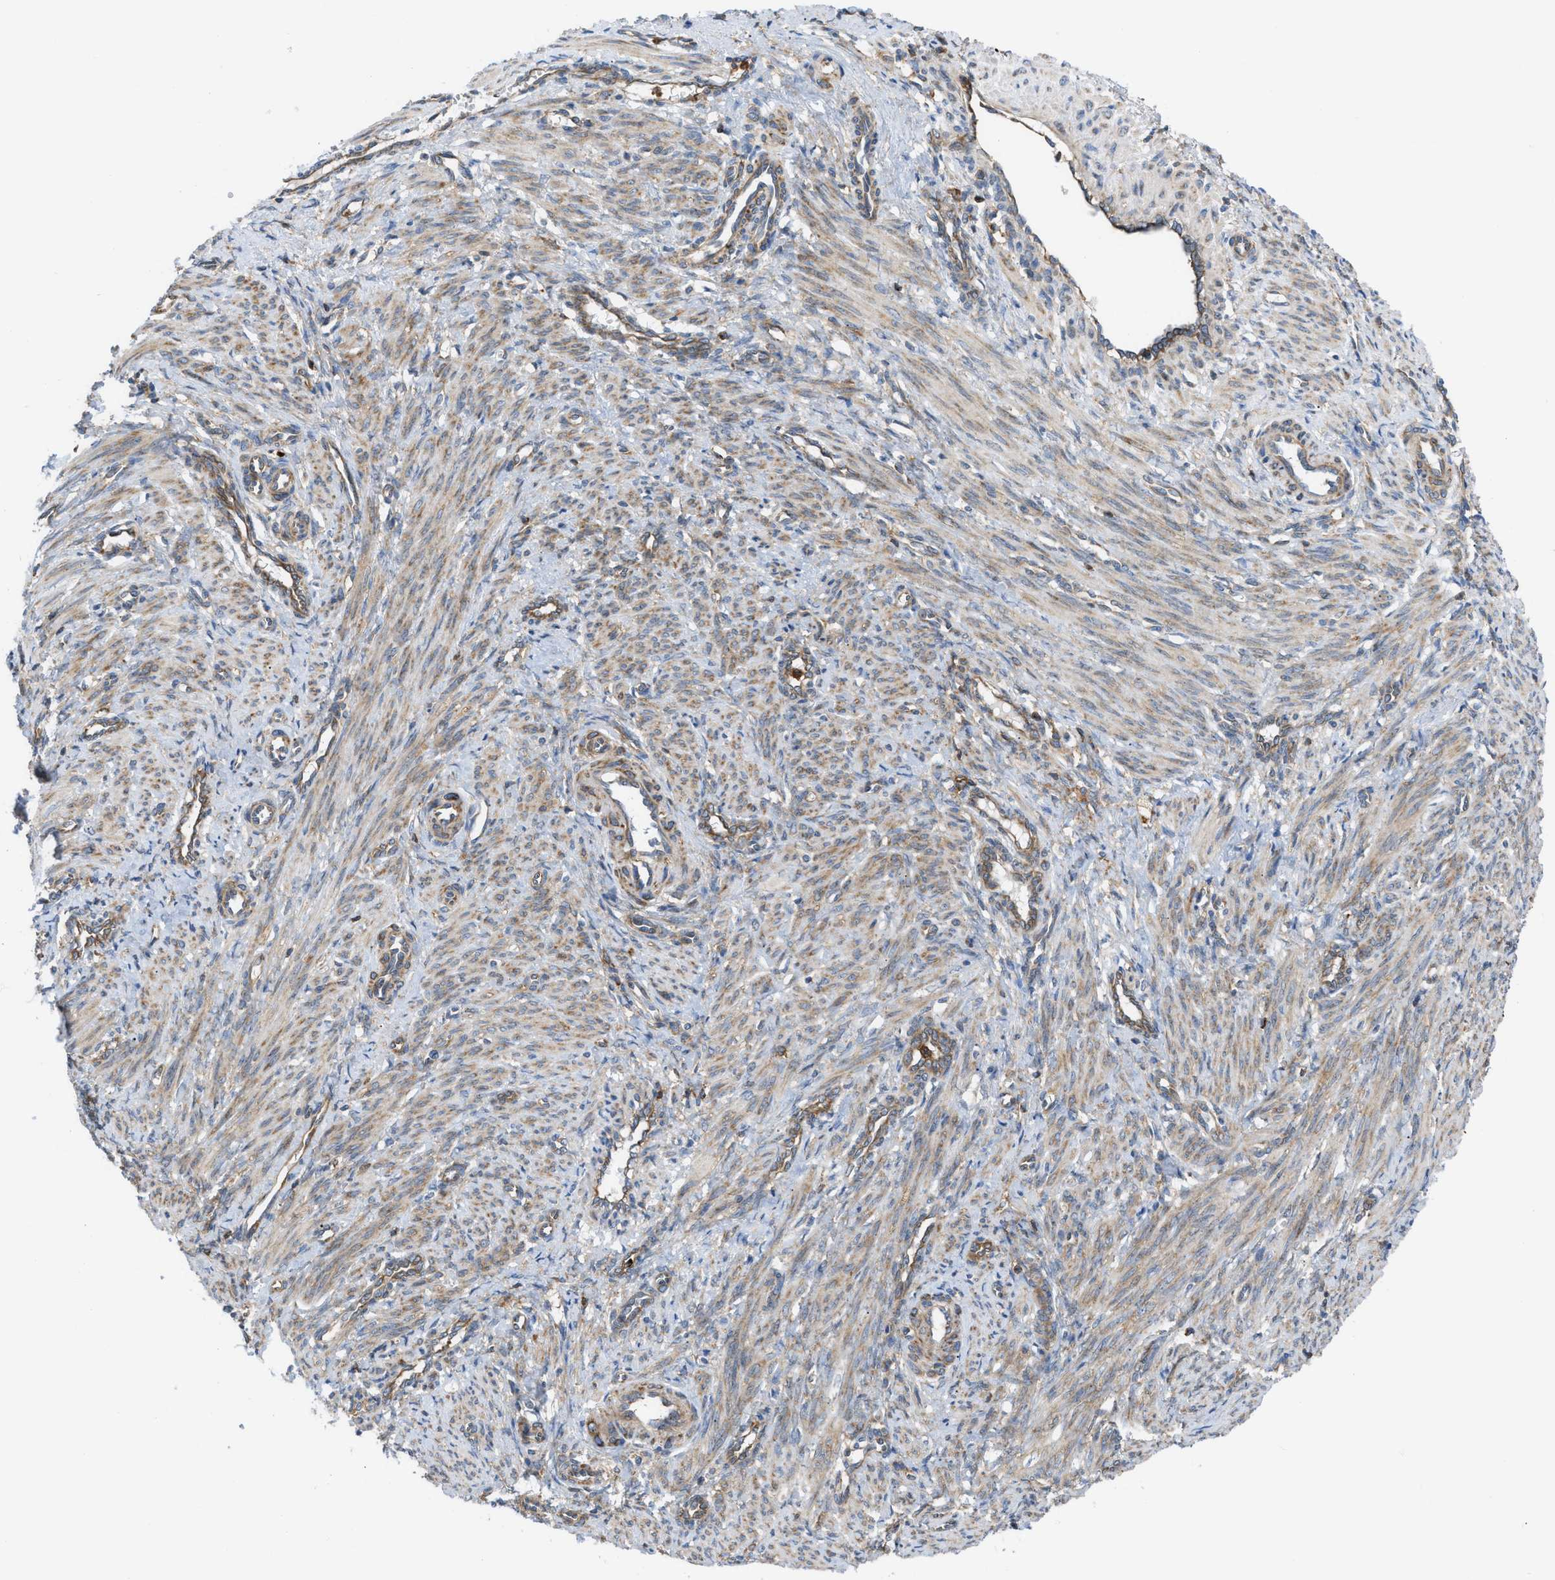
{"staining": {"intensity": "moderate", "quantity": ">75%", "location": "cytoplasmic/membranous"}, "tissue": "smooth muscle", "cell_type": "Smooth muscle cells", "image_type": "normal", "snomed": [{"axis": "morphology", "description": "Normal tissue, NOS"}, {"axis": "topography", "description": "Endometrium"}], "caption": "Immunohistochemistry photomicrograph of normal smooth muscle: human smooth muscle stained using immunohistochemistry (IHC) demonstrates medium levels of moderate protein expression localized specifically in the cytoplasmic/membranous of smooth muscle cells, appearing as a cytoplasmic/membranous brown color.", "gene": "GPAT4", "patient": {"sex": "female", "age": 33}}